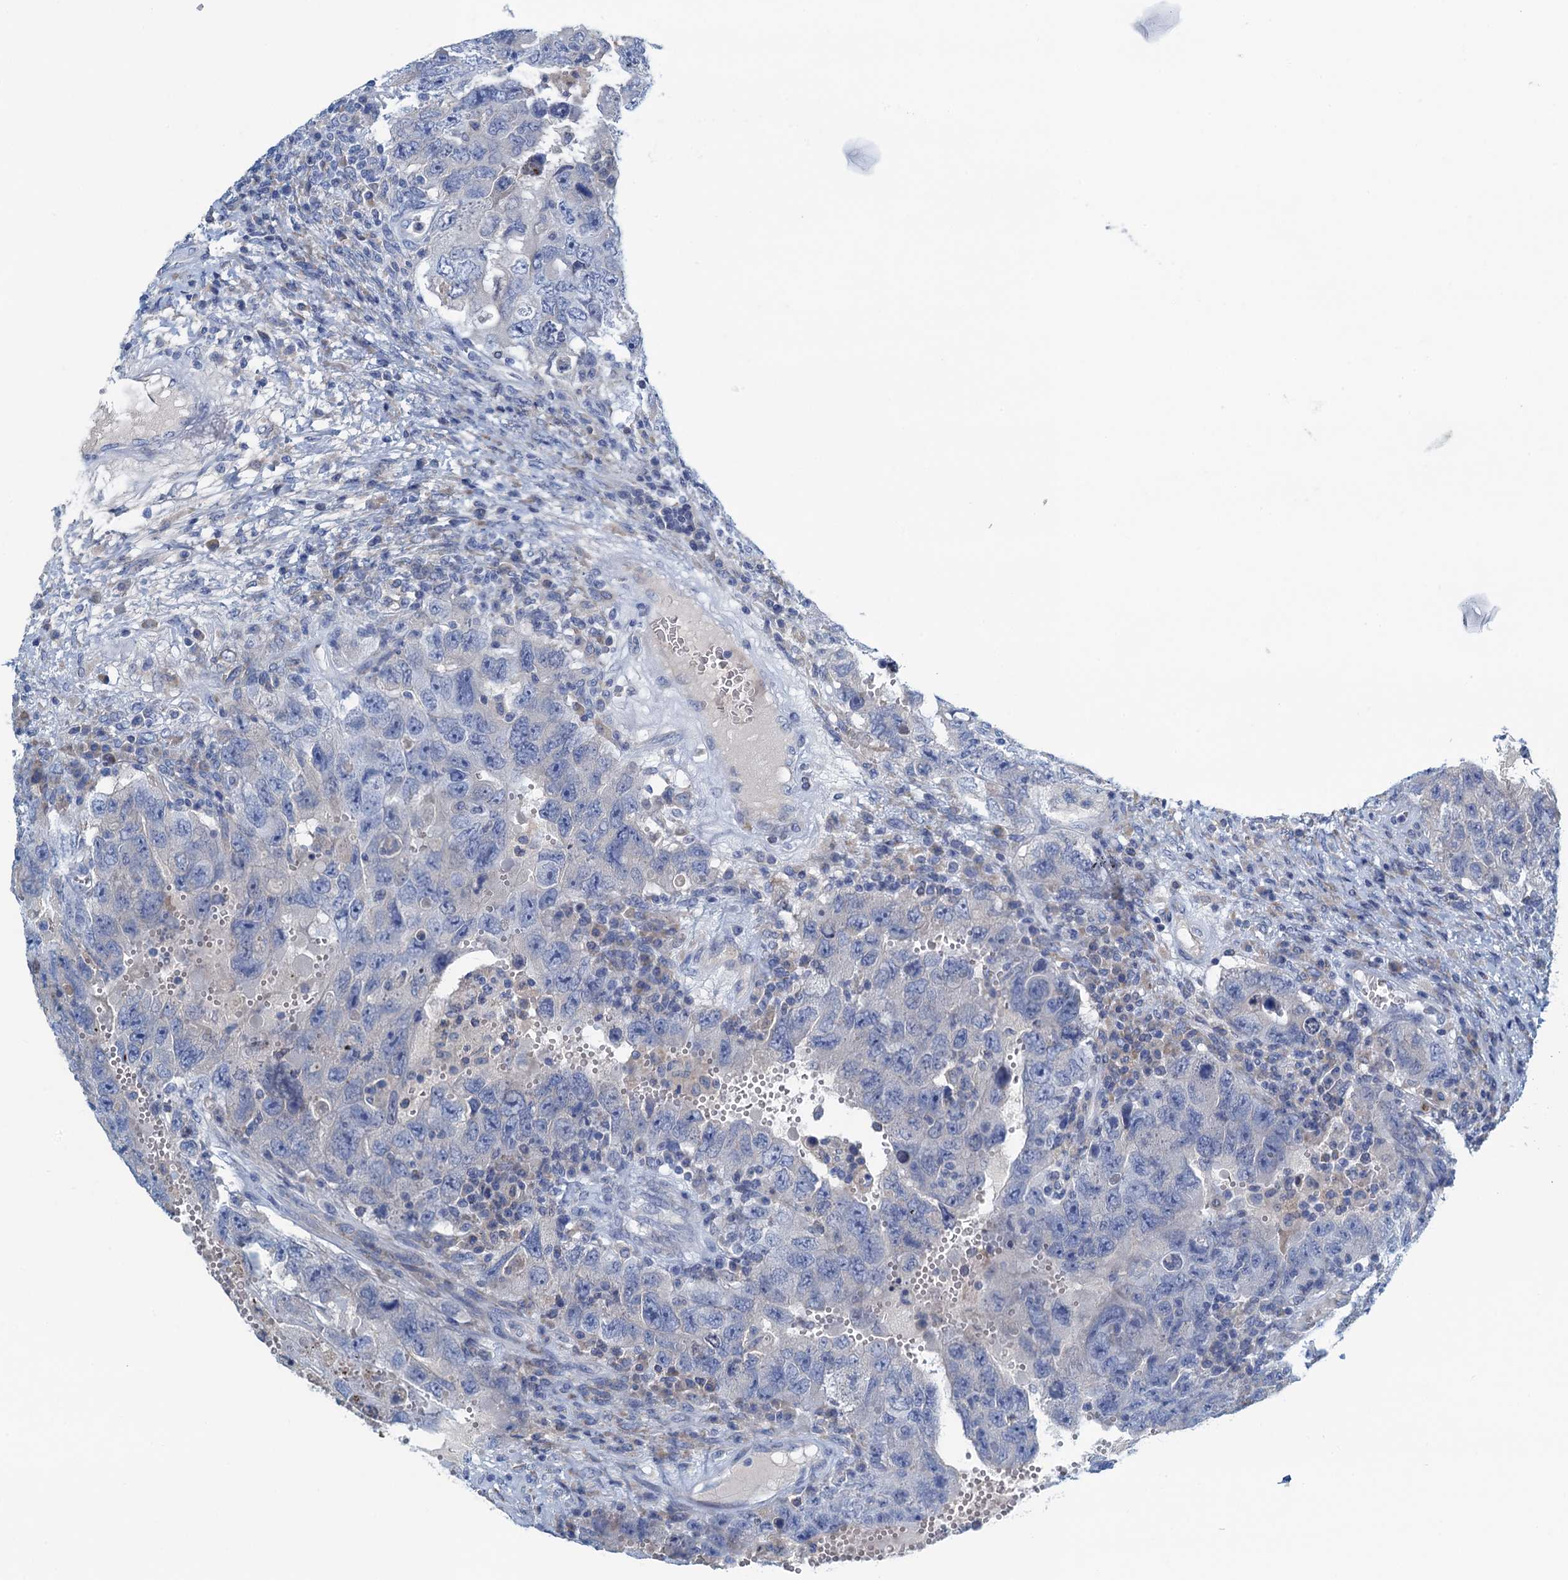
{"staining": {"intensity": "negative", "quantity": "none", "location": "none"}, "tissue": "testis cancer", "cell_type": "Tumor cells", "image_type": "cancer", "snomed": [{"axis": "morphology", "description": "Carcinoma, Embryonal, NOS"}, {"axis": "topography", "description": "Testis"}], "caption": "This histopathology image is of testis cancer stained with IHC to label a protein in brown with the nuclei are counter-stained blue. There is no staining in tumor cells.", "gene": "C10orf88", "patient": {"sex": "male", "age": 26}}